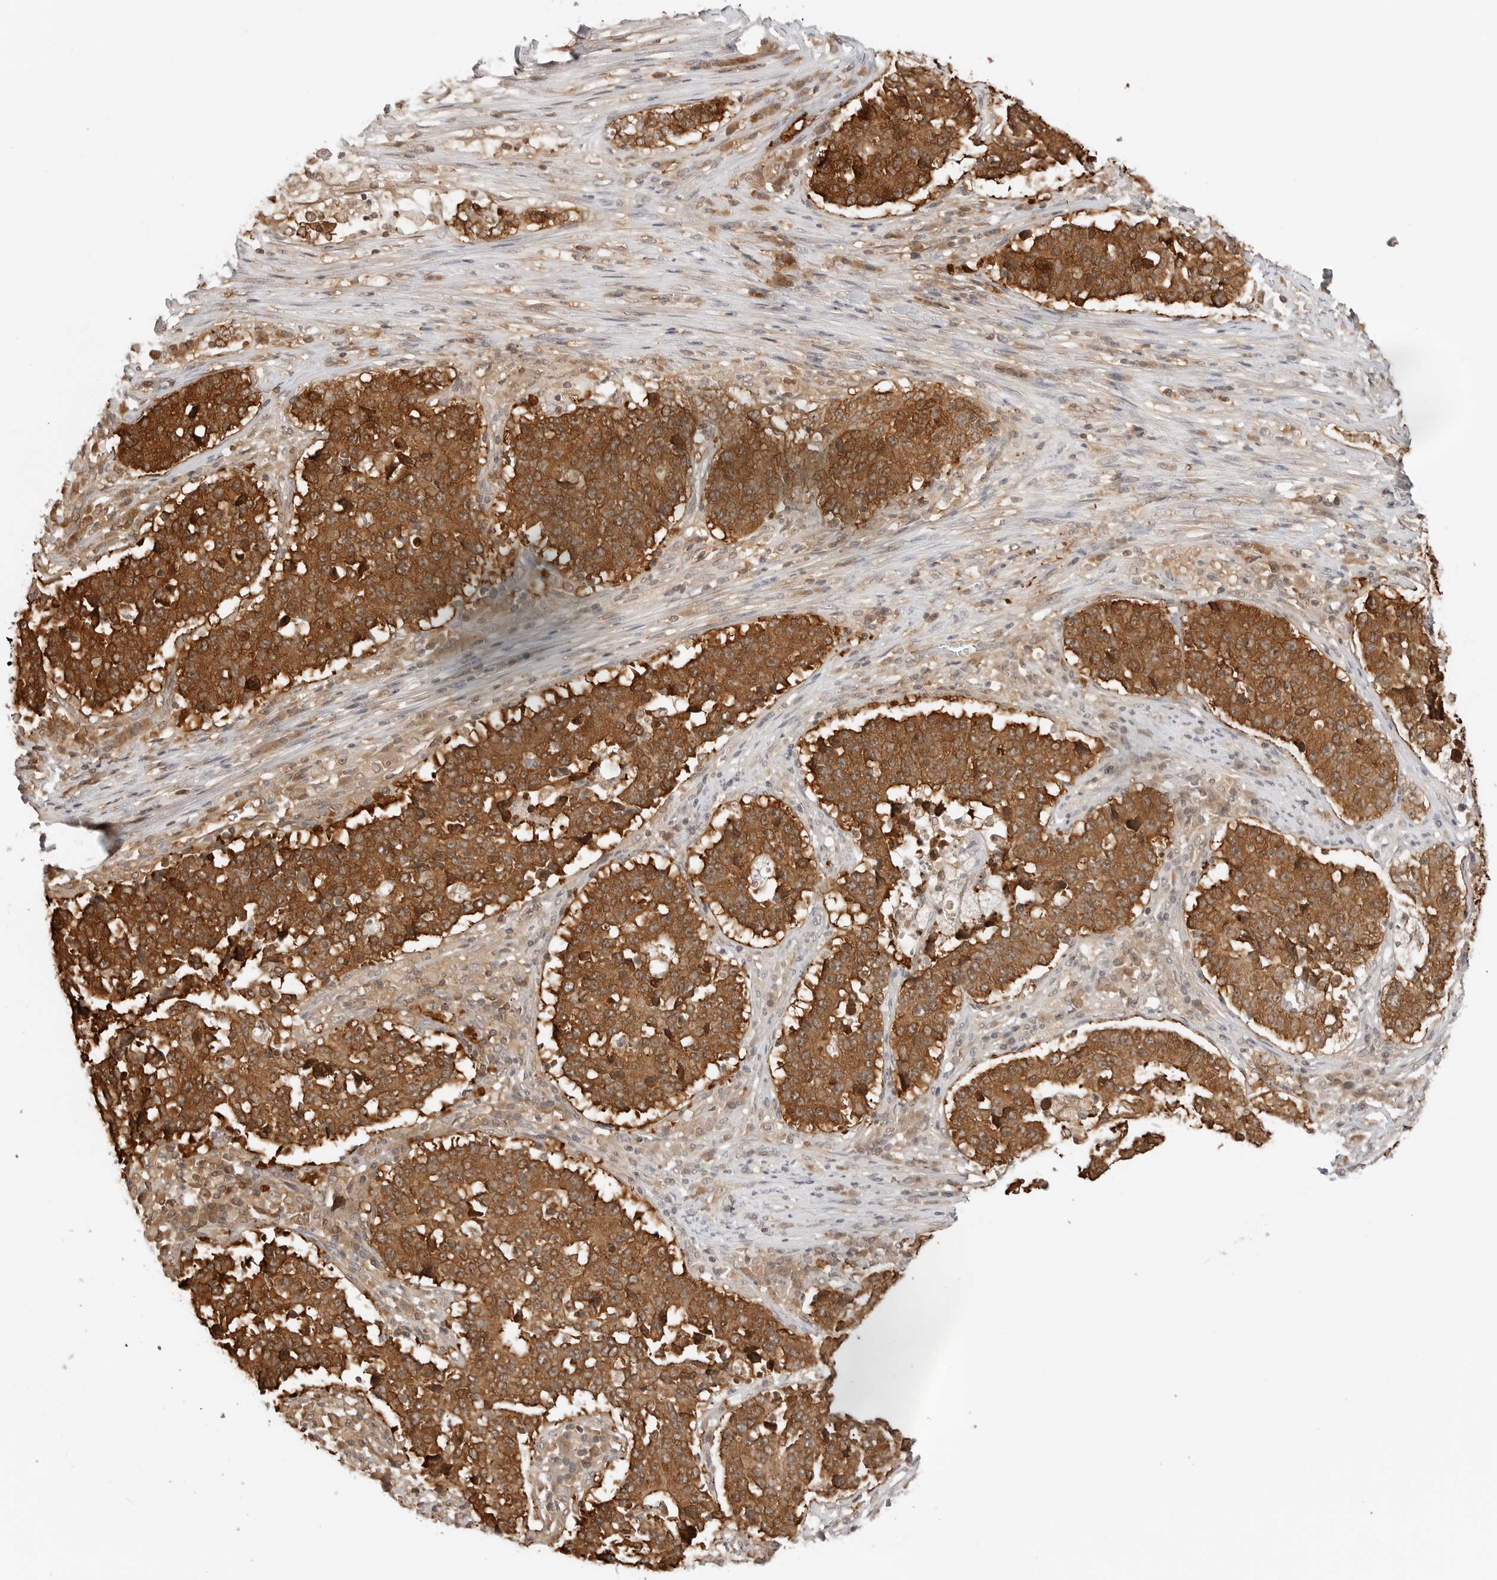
{"staining": {"intensity": "strong", "quantity": ">75%", "location": "cytoplasmic/membranous"}, "tissue": "stomach cancer", "cell_type": "Tumor cells", "image_type": "cancer", "snomed": [{"axis": "morphology", "description": "Adenocarcinoma, NOS"}, {"axis": "topography", "description": "Stomach"}], "caption": "Human stomach adenocarcinoma stained with a protein marker displays strong staining in tumor cells.", "gene": "NUDC", "patient": {"sex": "male", "age": 59}}